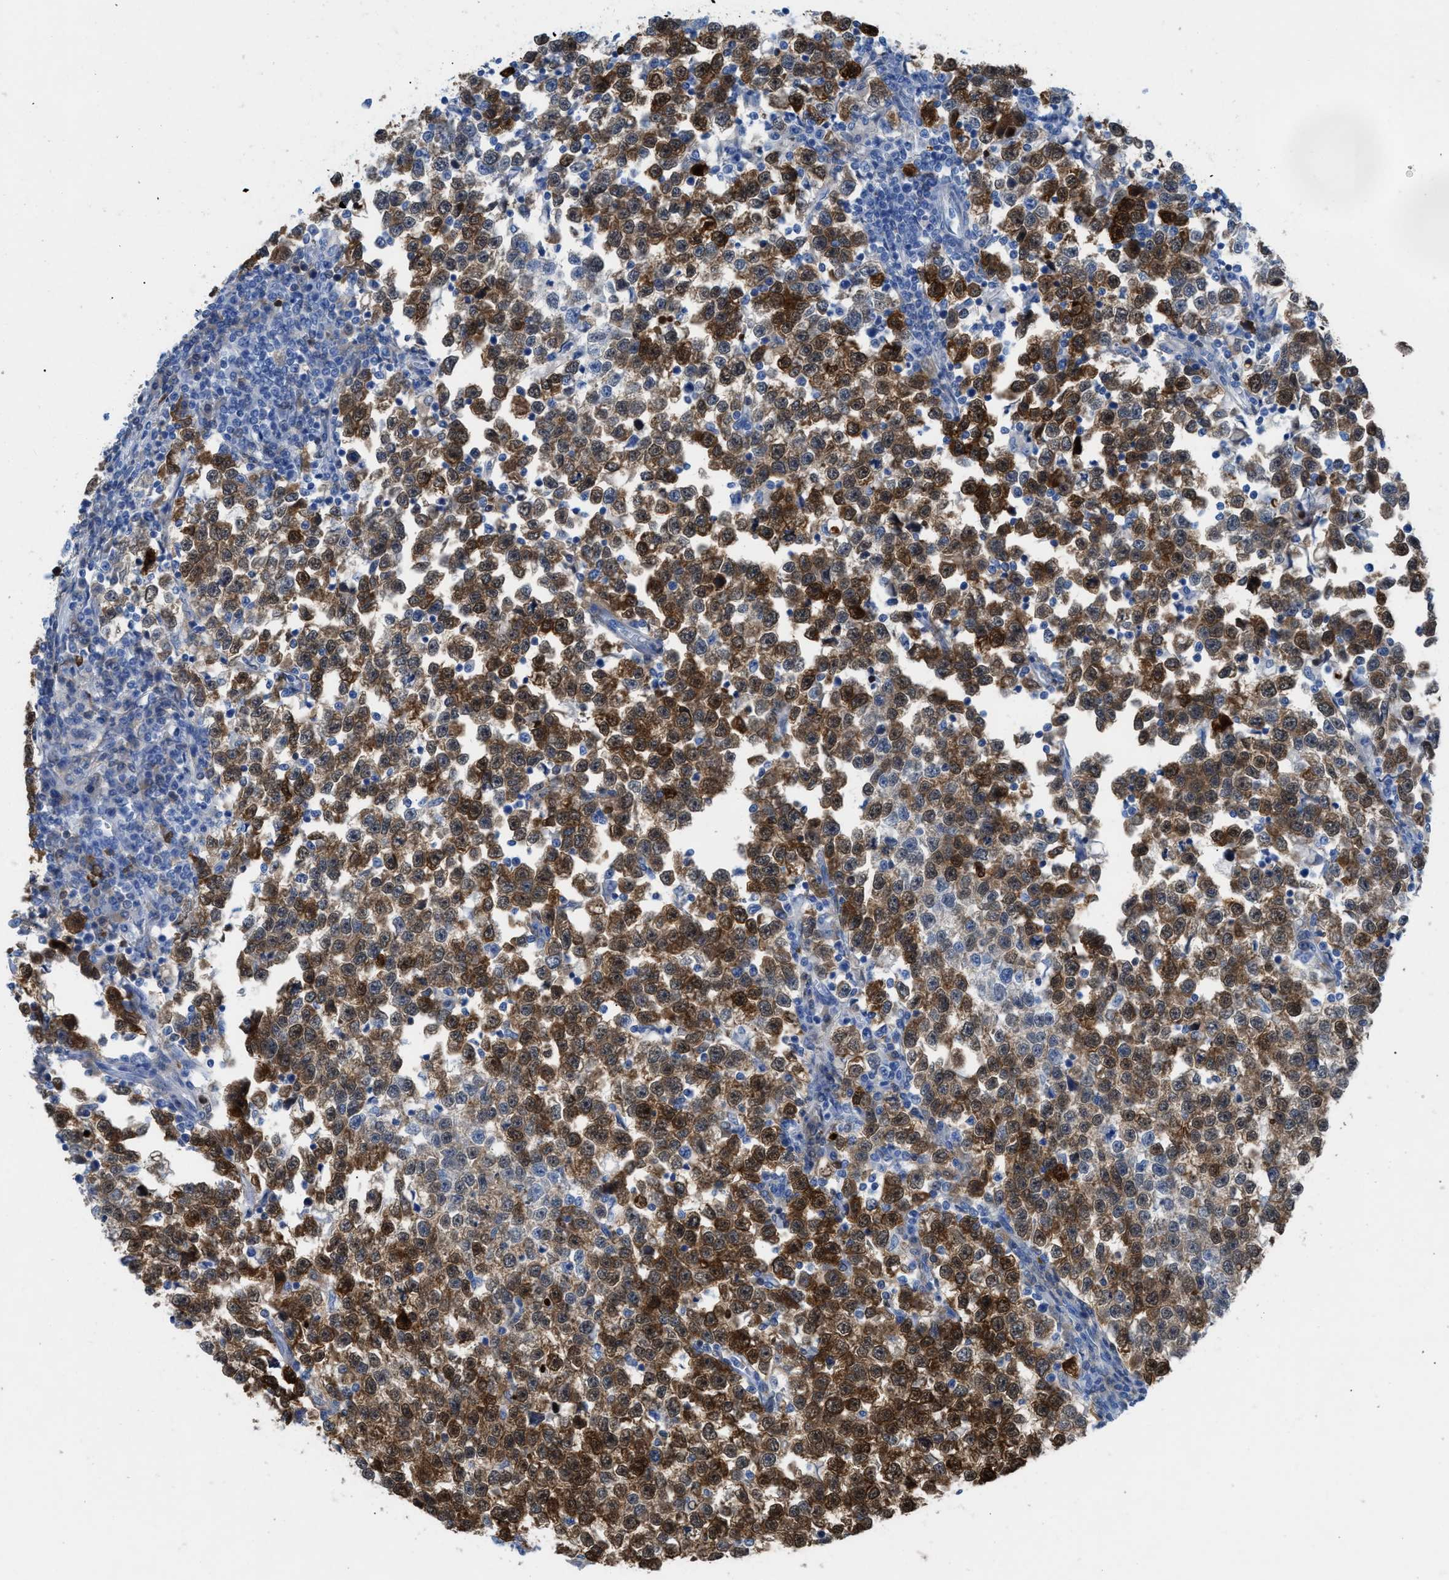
{"staining": {"intensity": "strong", "quantity": ">75%", "location": "cytoplasmic/membranous,nuclear"}, "tissue": "testis cancer", "cell_type": "Tumor cells", "image_type": "cancer", "snomed": [{"axis": "morphology", "description": "Normal tissue, NOS"}, {"axis": "morphology", "description": "Seminoma, NOS"}, {"axis": "topography", "description": "Testis"}], "caption": "Immunohistochemistry micrograph of neoplastic tissue: human seminoma (testis) stained using immunohistochemistry exhibits high levels of strong protein expression localized specifically in the cytoplasmic/membranous and nuclear of tumor cells, appearing as a cytoplasmic/membranous and nuclear brown color.", "gene": "TCL1A", "patient": {"sex": "male", "age": 43}}